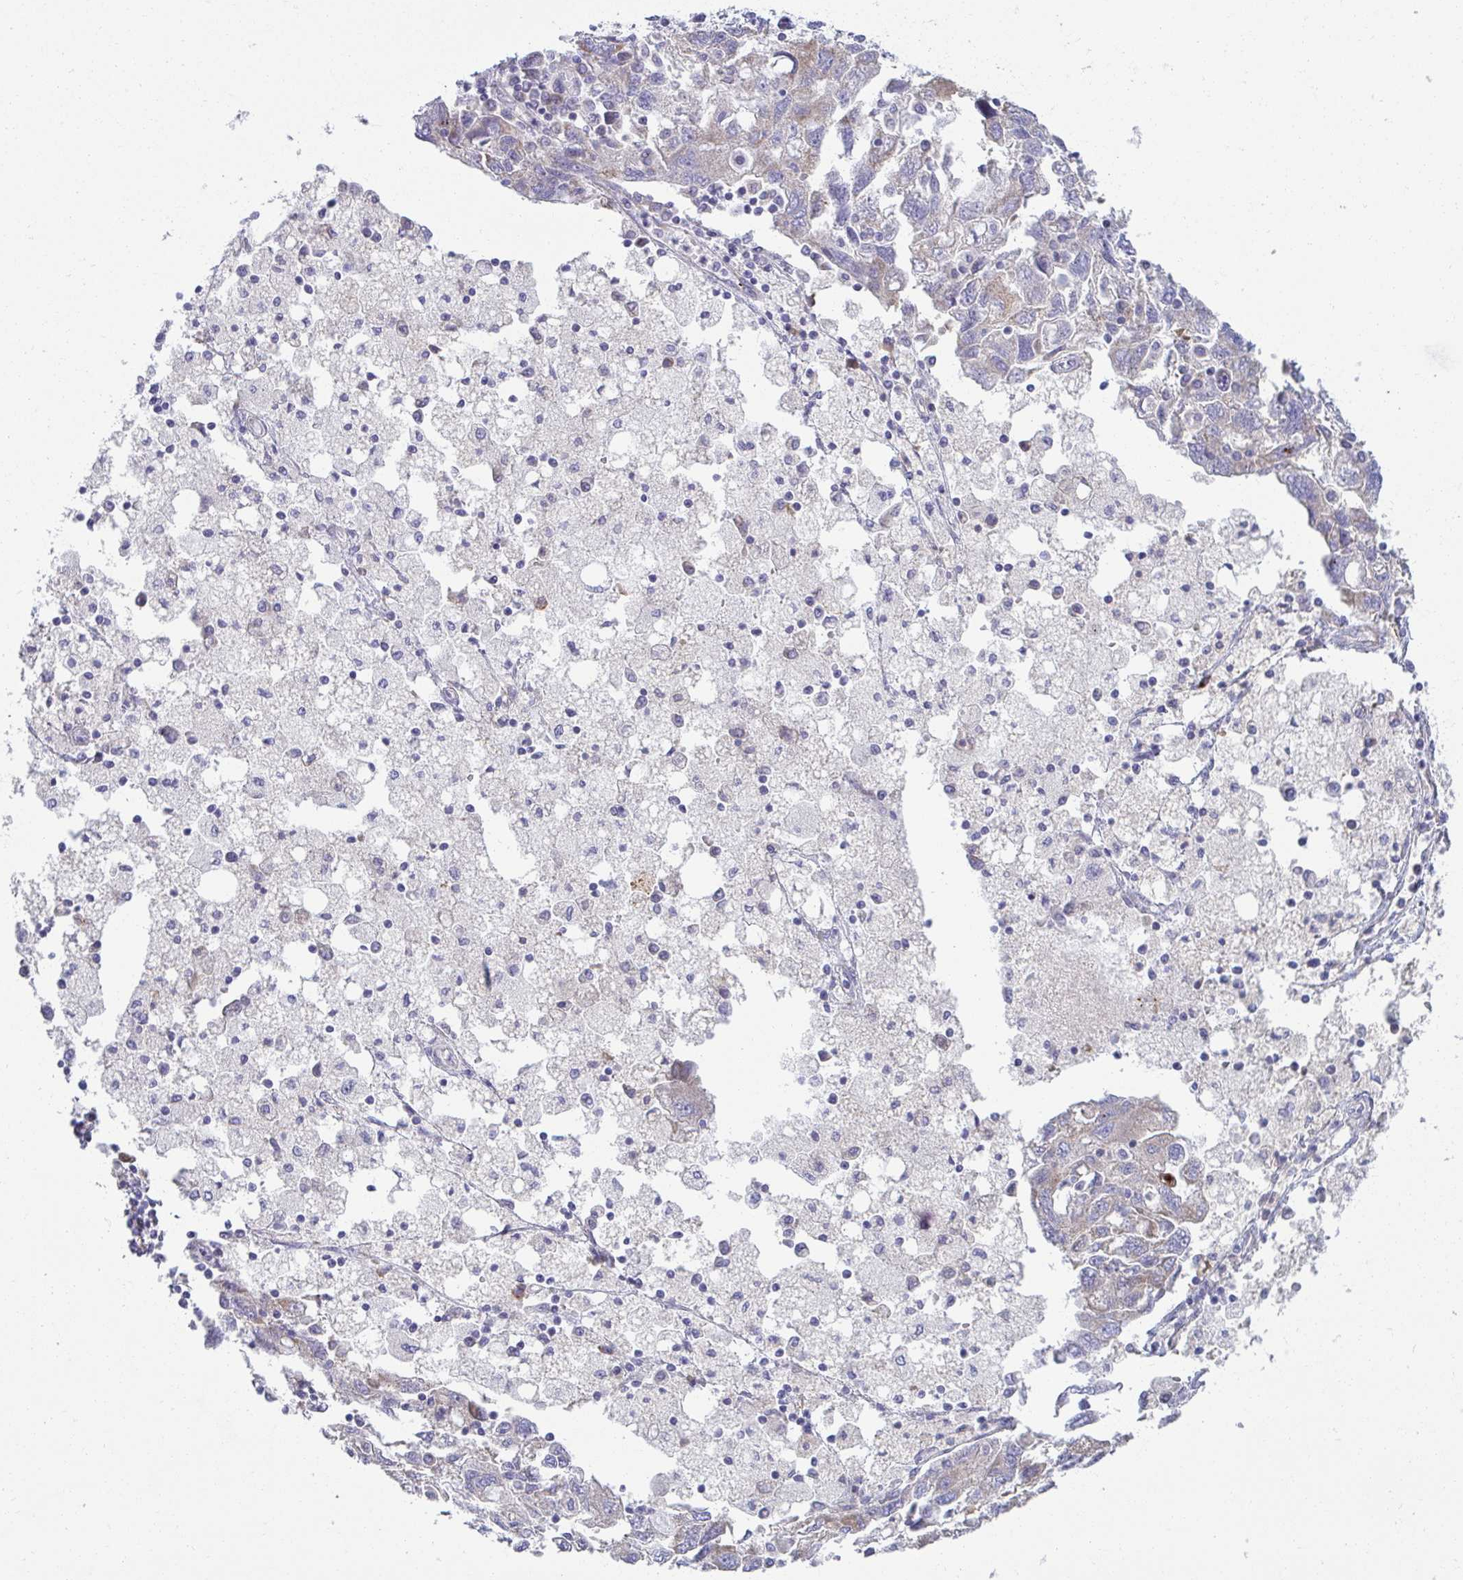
{"staining": {"intensity": "weak", "quantity": "<25%", "location": "cytoplasmic/membranous"}, "tissue": "ovarian cancer", "cell_type": "Tumor cells", "image_type": "cancer", "snomed": [{"axis": "morphology", "description": "Carcinoma, NOS"}, {"axis": "morphology", "description": "Cystadenocarcinoma, serous, NOS"}, {"axis": "topography", "description": "Ovary"}], "caption": "Ovarian carcinoma was stained to show a protein in brown. There is no significant staining in tumor cells.", "gene": "FASLG", "patient": {"sex": "female", "age": 69}}